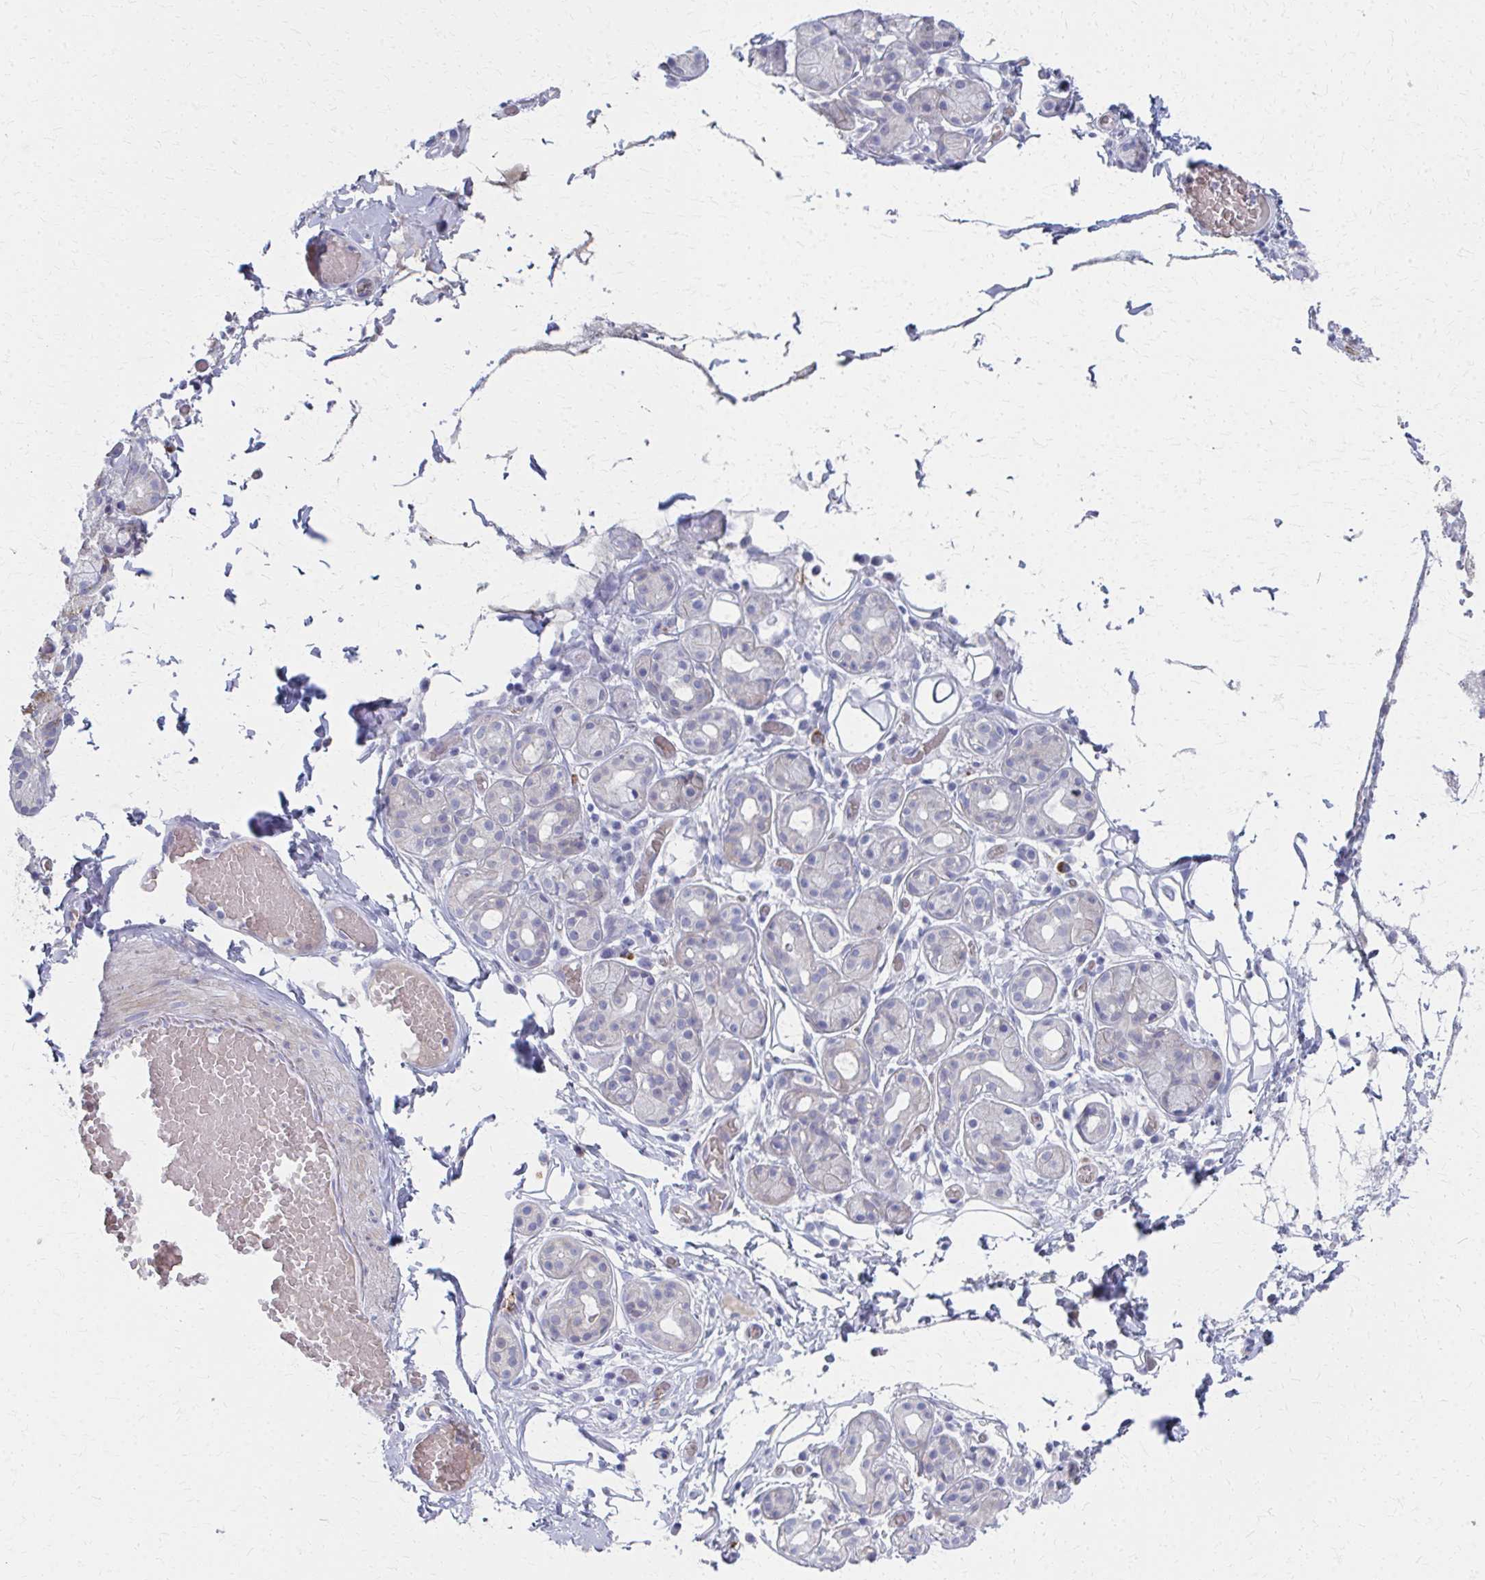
{"staining": {"intensity": "weak", "quantity": "<25%", "location": "cytoplasmic/membranous"}, "tissue": "salivary gland", "cell_type": "Glandular cells", "image_type": "normal", "snomed": [{"axis": "morphology", "description": "Normal tissue, NOS"}, {"axis": "topography", "description": "Salivary gland"}, {"axis": "topography", "description": "Peripheral nerve tissue"}], "caption": "Image shows no protein positivity in glandular cells of benign salivary gland.", "gene": "MS4A2", "patient": {"sex": "male", "age": 71}}